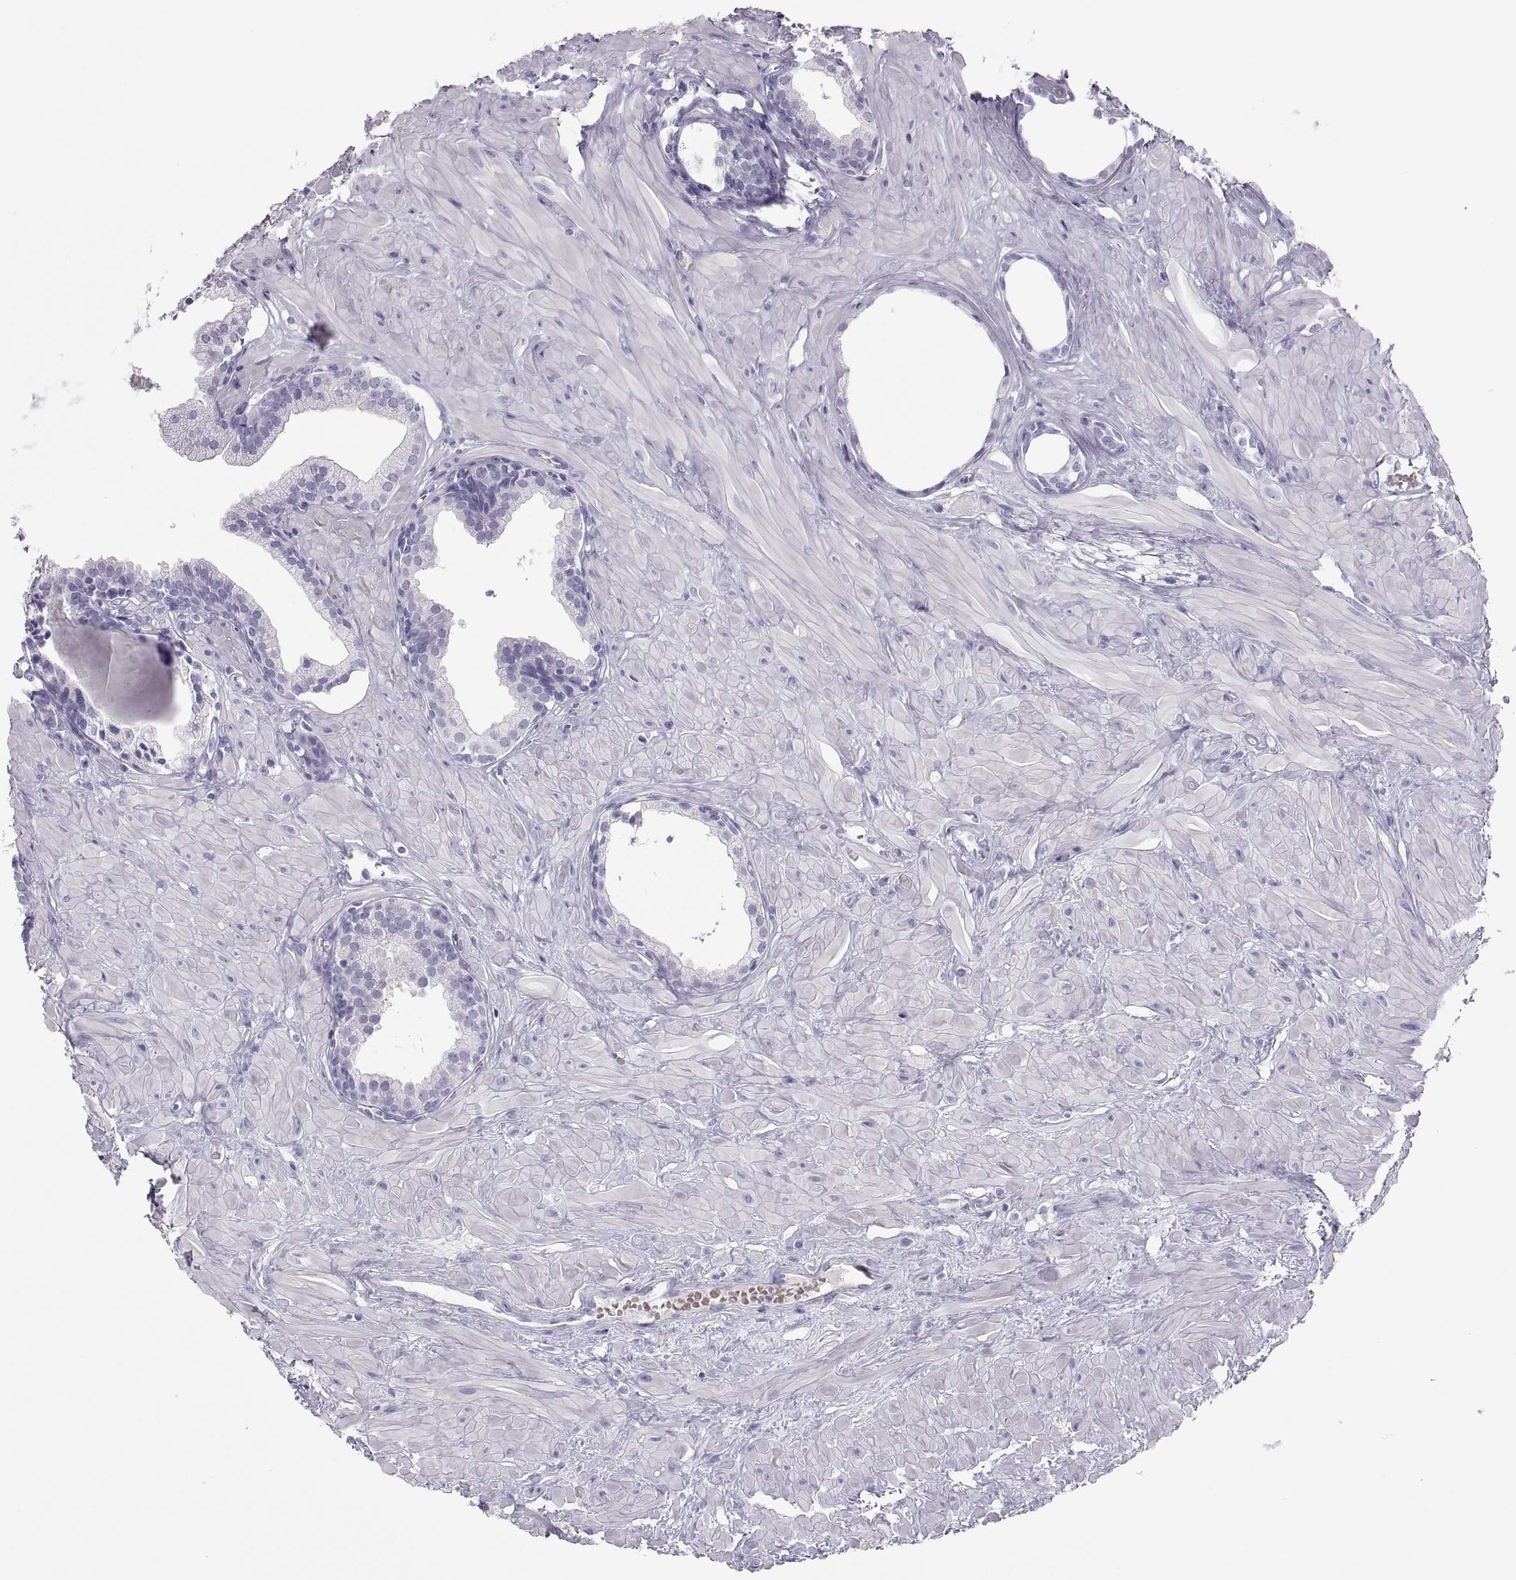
{"staining": {"intensity": "negative", "quantity": "none", "location": "none"}, "tissue": "prostate", "cell_type": "Glandular cells", "image_type": "normal", "snomed": [{"axis": "morphology", "description": "Normal tissue, NOS"}, {"axis": "topography", "description": "Prostate"}], "caption": "DAB (3,3'-diaminobenzidine) immunohistochemical staining of benign prostate reveals no significant positivity in glandular cells.", "gene": "SEMG1", "patient": {"sex": "male", "age": 48}}